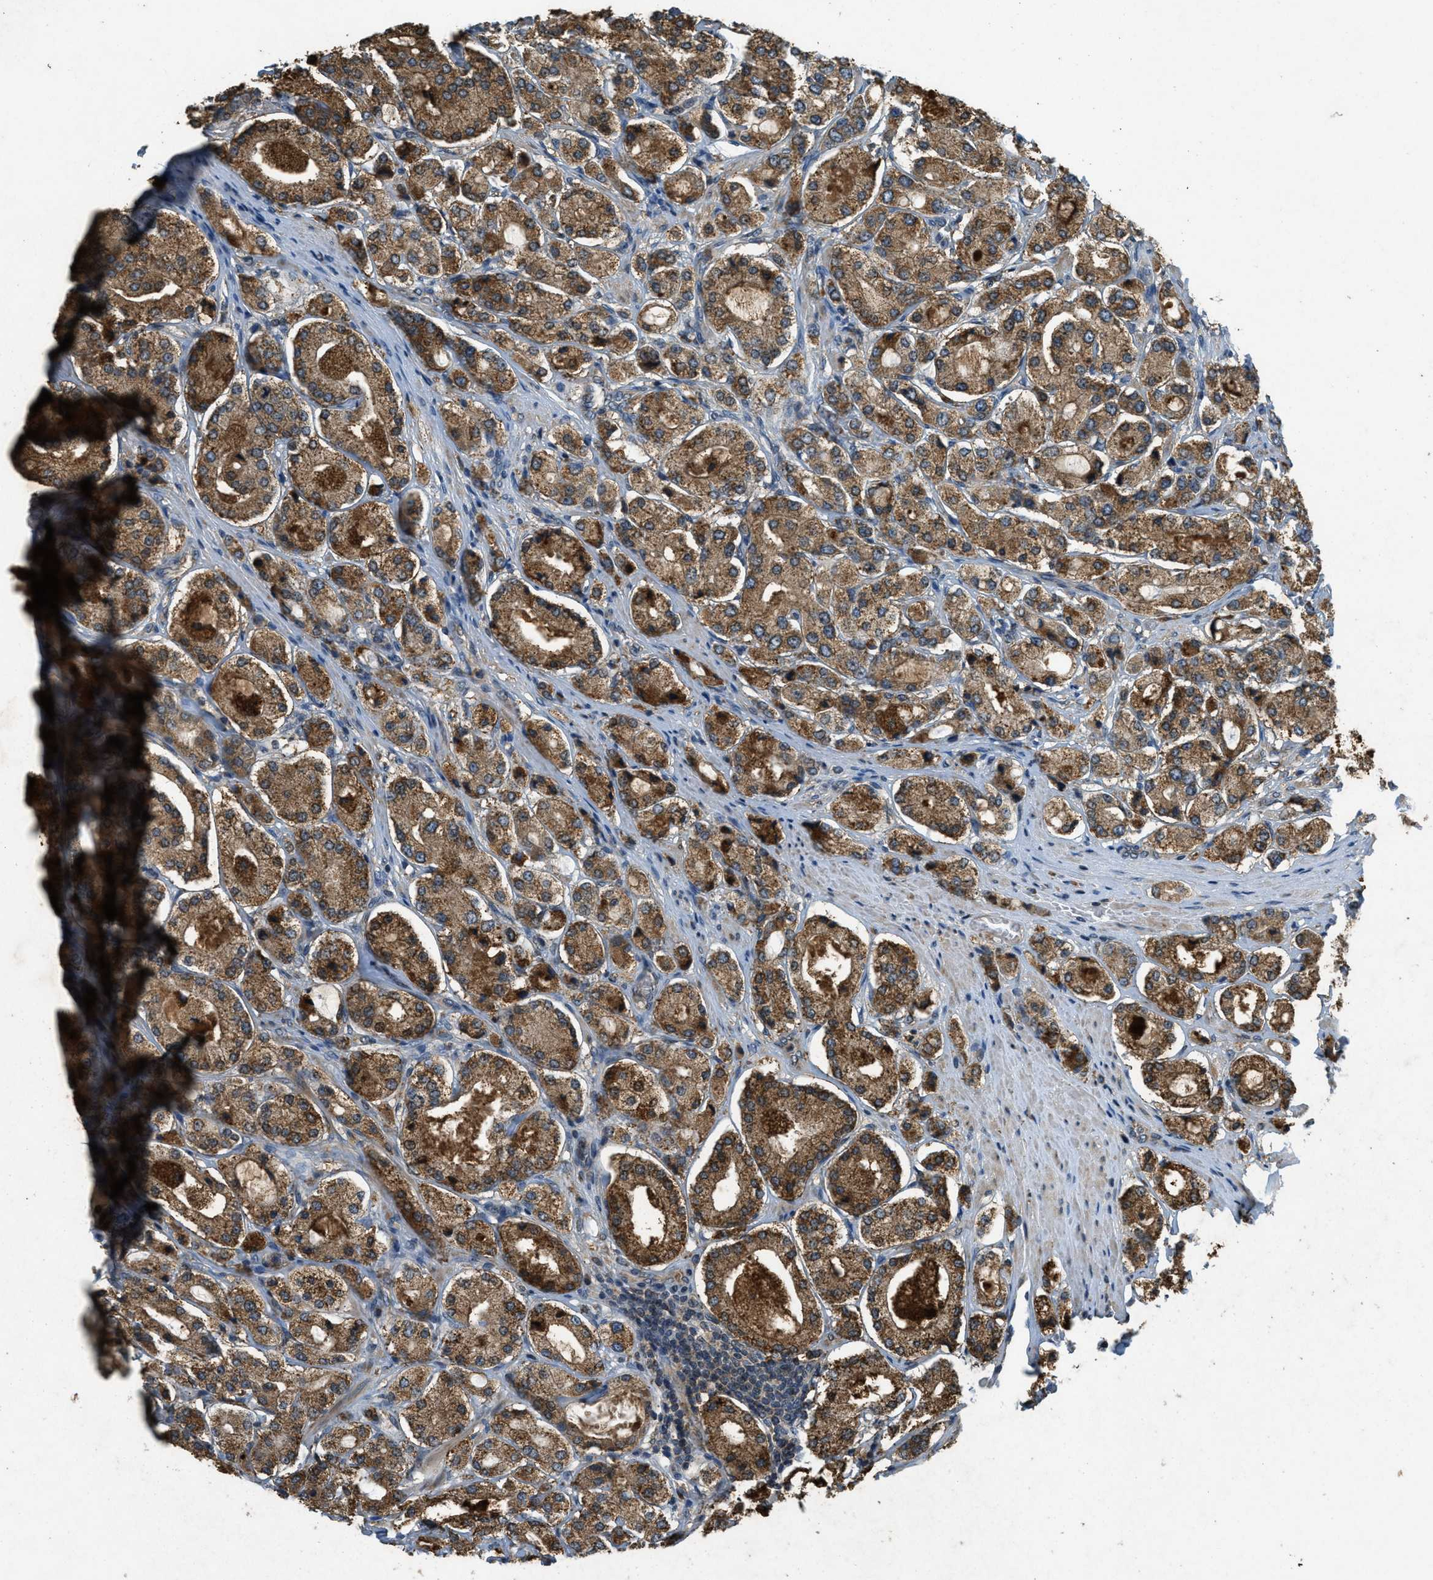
{"staining": {"intensity": "moderate", "quantity": ">75%", "location": "cytoplasmic/membranous"}, "tissue": "prostate cancer", "cell_type": "Tumor cells", "image_type": "cancer", "snomed": [{"axis": "morphology", "description": "Adenocarcinoma, High grade"}, {"axis": "topography", "description": "Prostate"}], "caption": "Adenocarcinoma (high-grade) (prostate) tissue shows moderate cytoplasmic/membranous expression in approximately >75% of tumor cells, visualized by immunohistochemistry. (DAB IHC, brown staining for protein, blue staining for nuclei).", "gene": "PPP1R15A", "patient": {"sex": "male", "age": 65}}